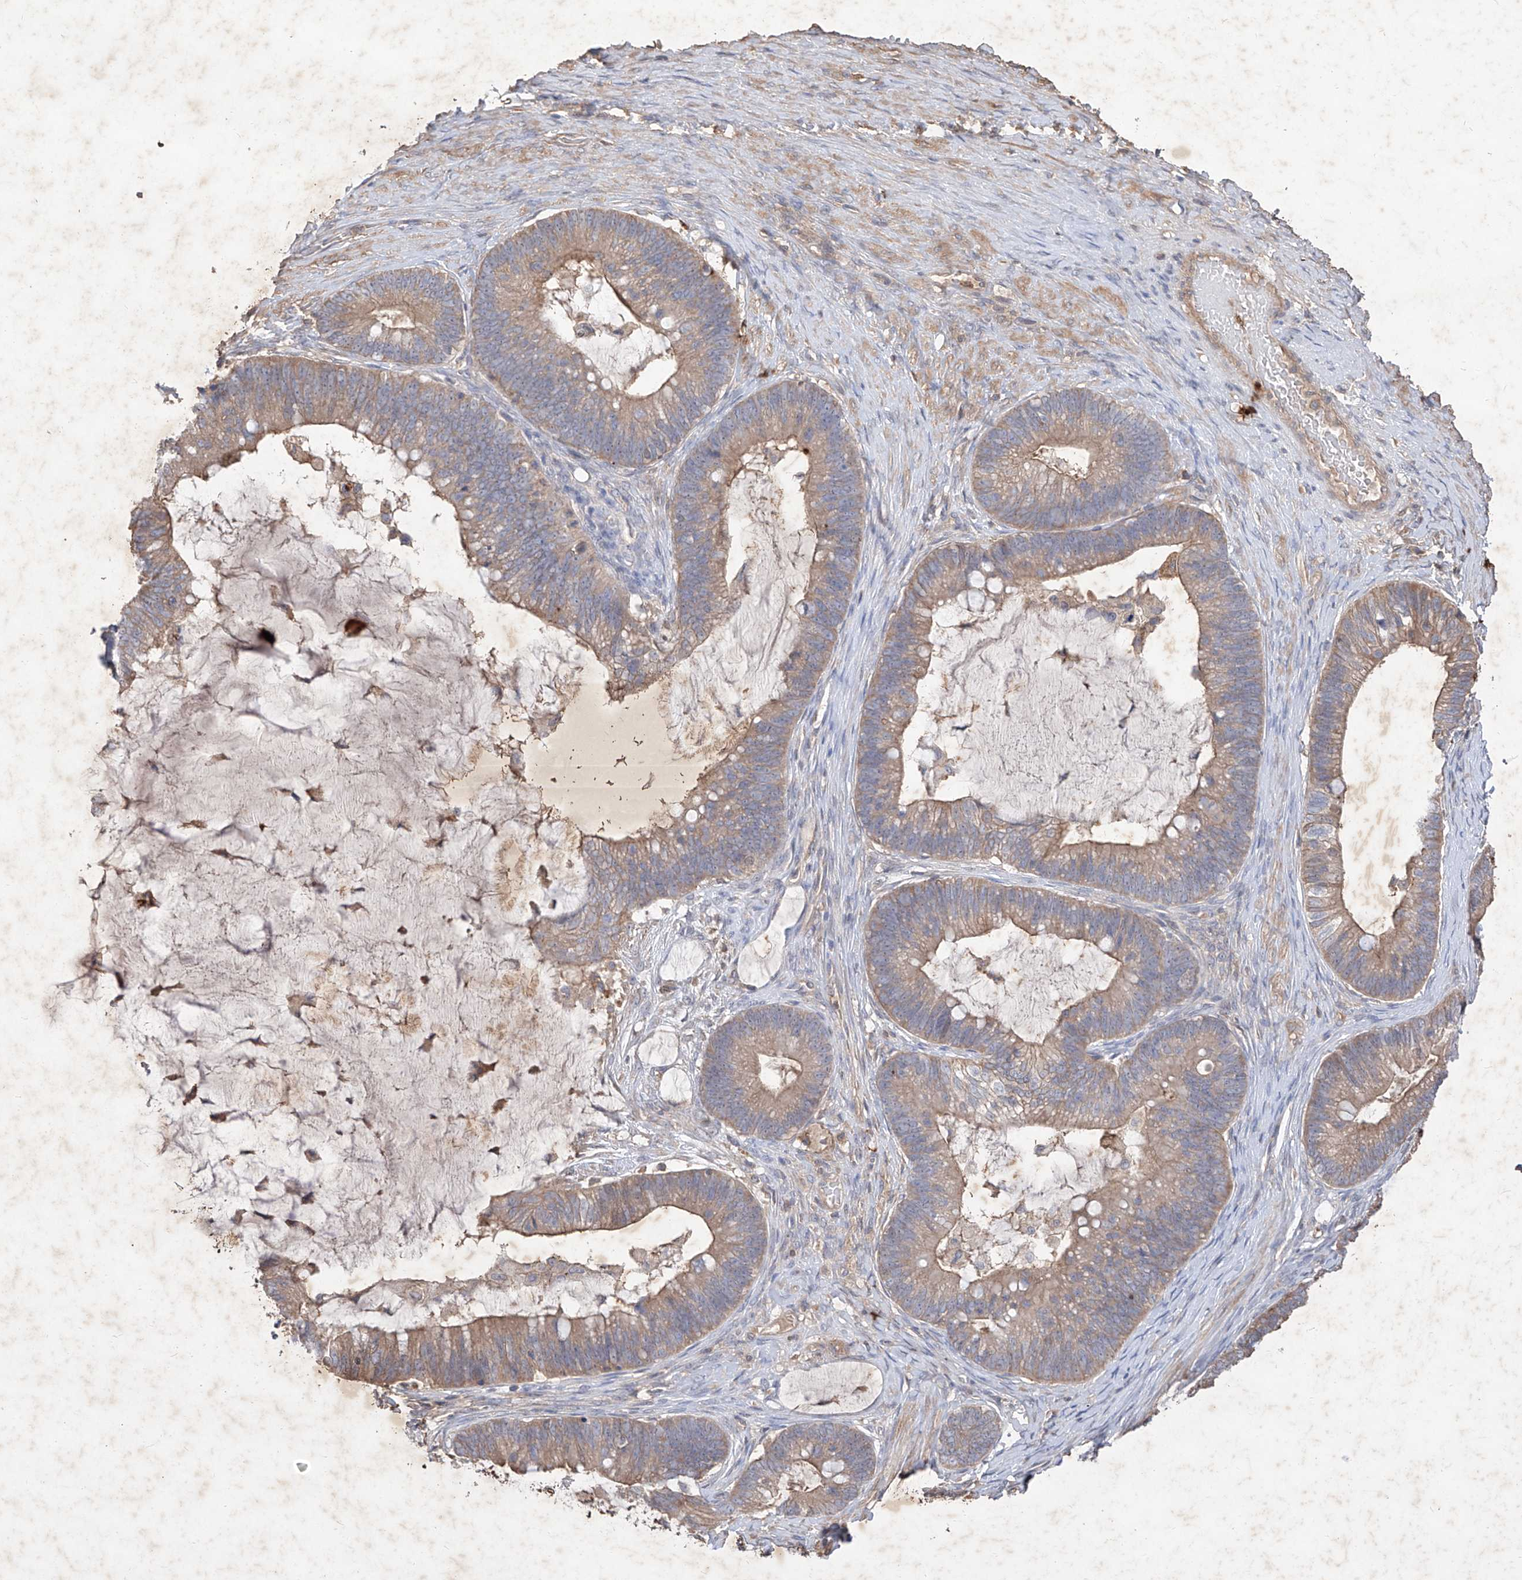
{"staining": {"intensity": "moderate", "quantity": ">75%", "location": "cytoplasmic/membranous"}, "tissue": "ovarian cancer", "cell_type": "Tumor cells", "image_type": "cancer", "snomed": [{"axis": "morphology", "description": "Cystadenocarcinoma, mucinous, NOS"}, {"axis": "topography", "description": "Ovary"}], "caption": "Approximately >75% of tumor cells in human ovarian mucinous cystadenocarcinoma display moderate cytoplasmic/membranous protein expression as visualized by brown immunohistochemical staining.", "gene": "EDN1", "patient": {"sex": "female", "age": 61}}